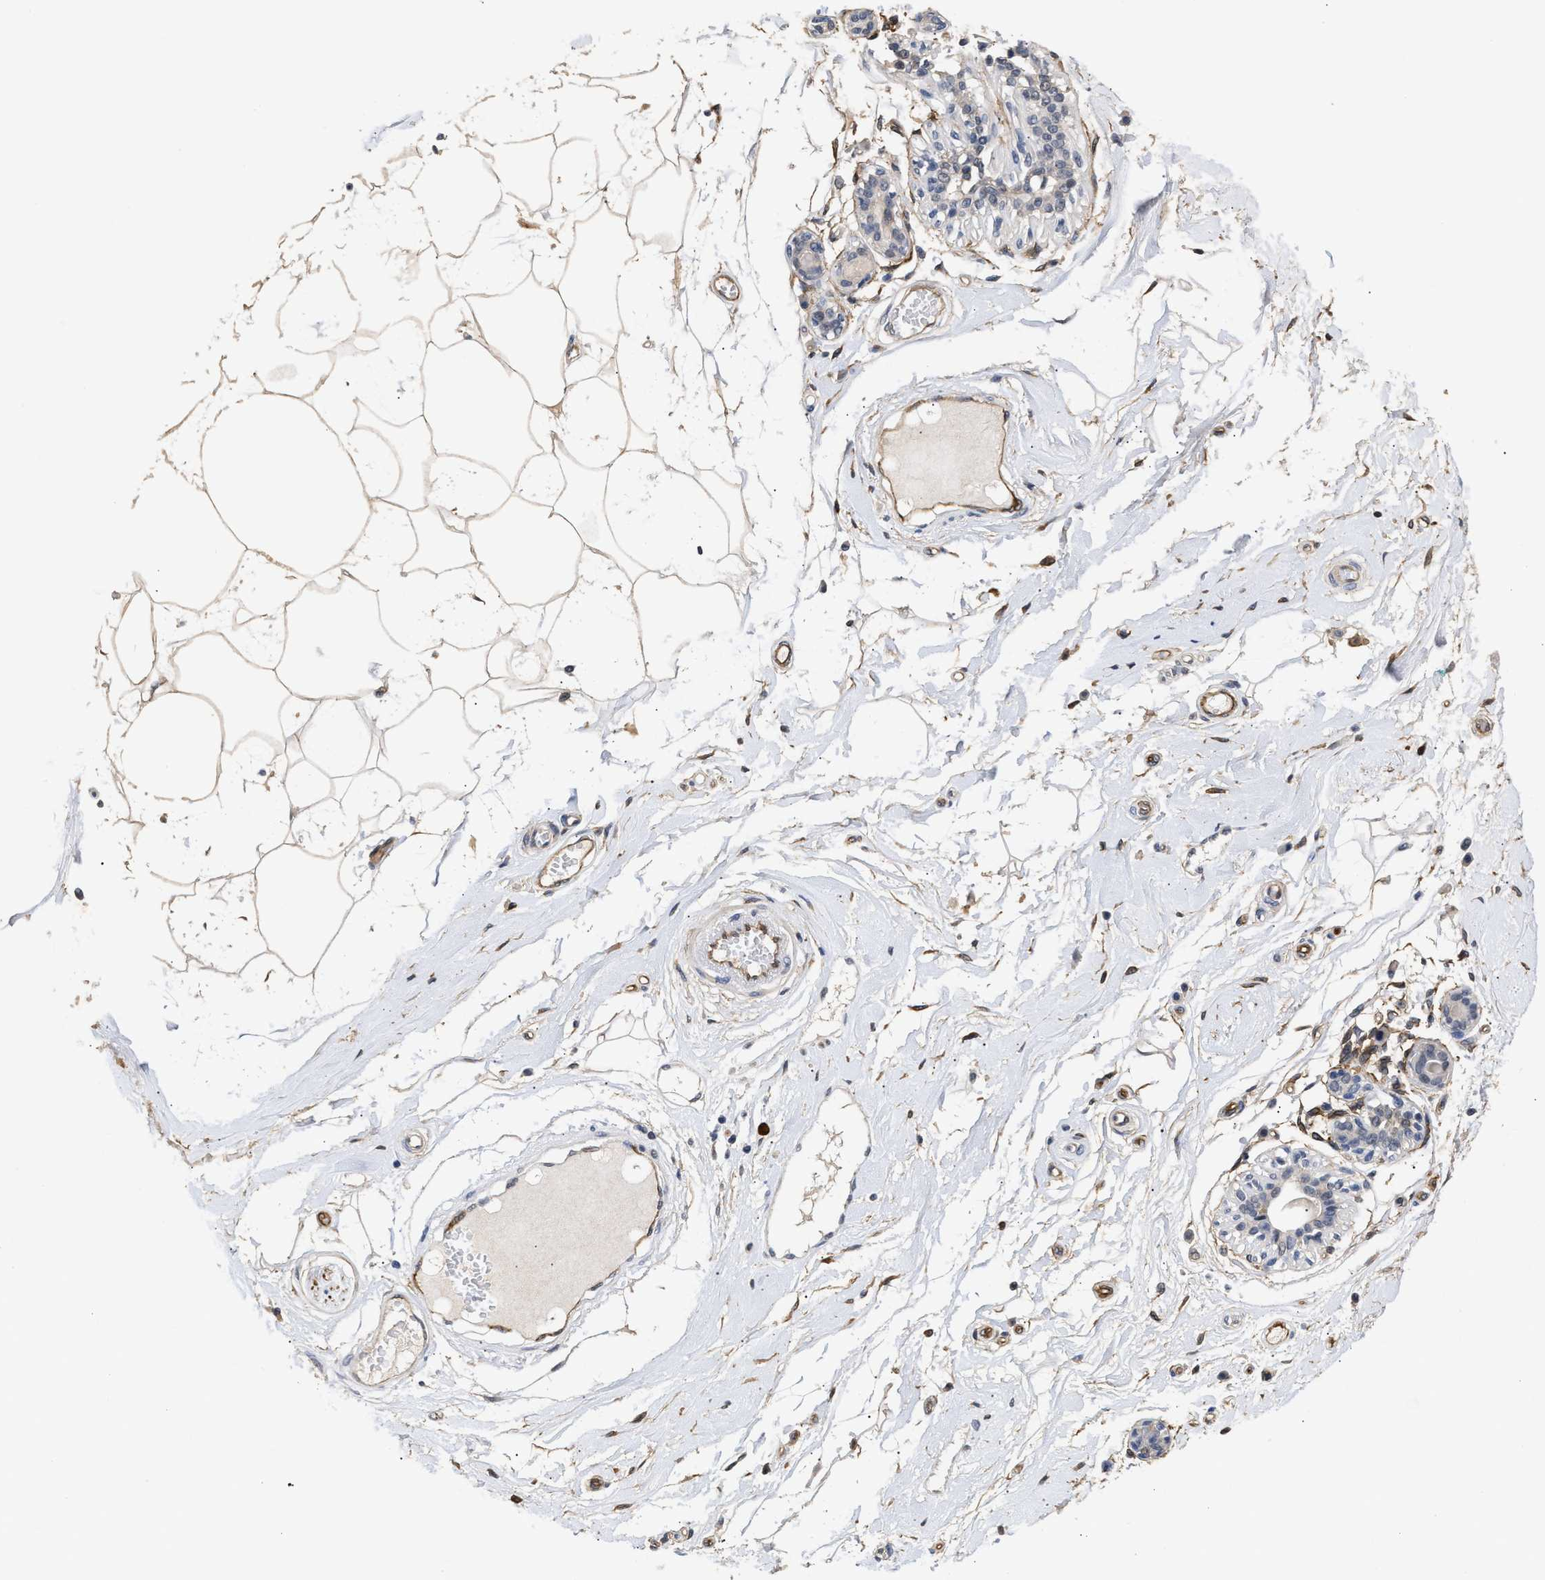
{"staining": {"intensity": "negative", "quantity": "none", "location": "none"}, "tissue": "breast", "cell_type": "Adipocytes", "image_type": "normal", "snomed": [{"axis": "morphology", "description": "Normal tissue, NOS"}, {"axis": "morphology", "description": "Lobular carcinoma"}, {"axis": "topography", "description": "Breast"}], "caption": "The histopathology image shows no staining of adipocytes in benign breast. The staining was performed using DAB (3,3'-diaminobenzidine) to visualize the protein expression in brown, while the nuclei were stained in blue with hematoxylin (Magnification: 20x).", "gene": "AHNAK2", "patient": {"sex": "female", "age": 59}}